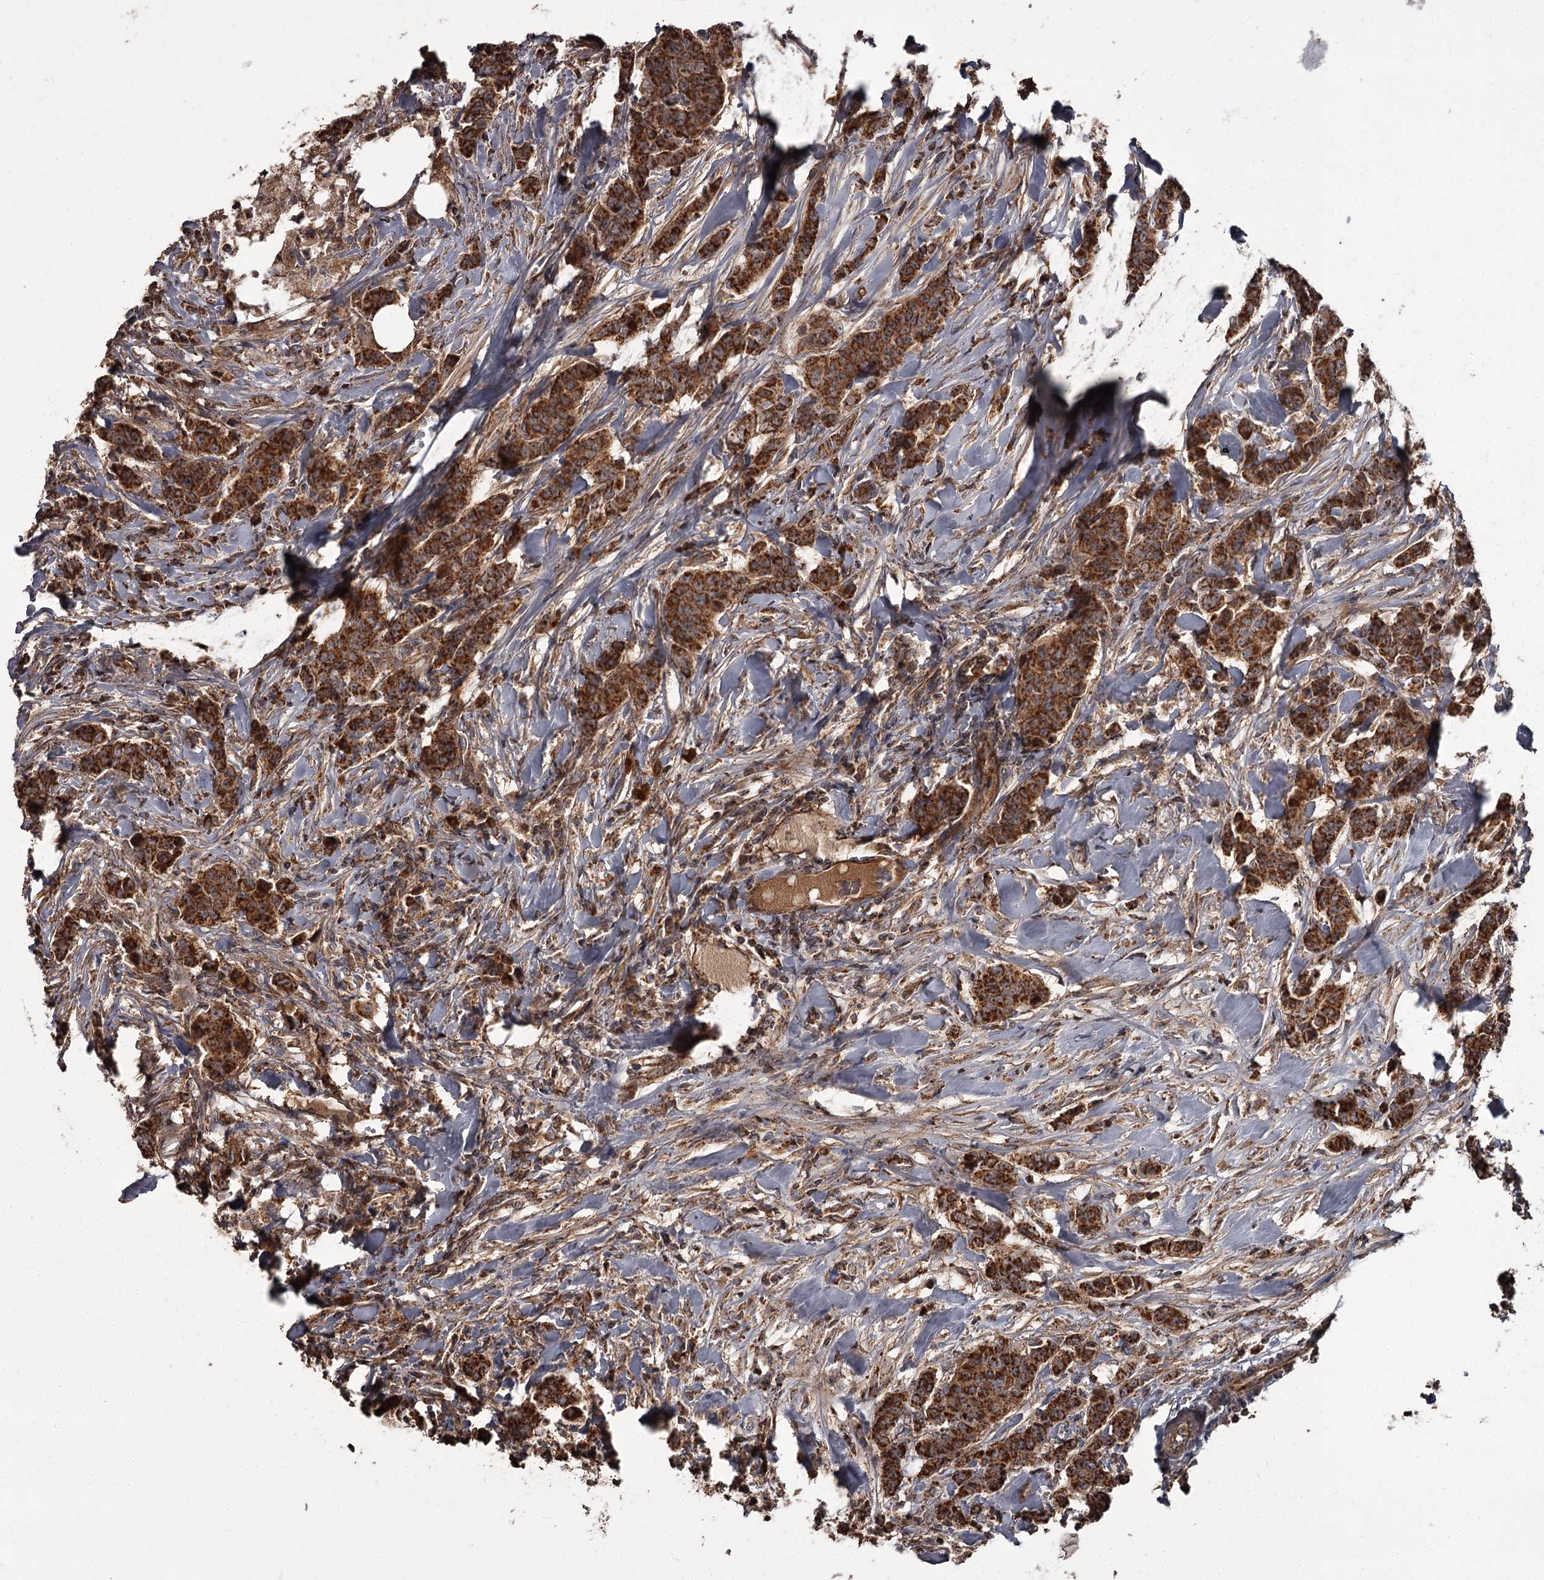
{"staining": {"intensity": "strong", "quantity": ">75%", "location": "cytoplasmic/membranous"}, "tissue": "breast cancer", "cell_type": "Tumor cells", "image_type": "cancer", "snomed": [{"axis": "morphology", "description": "Duct carcinoma"}, {"axis": "topography", "description": "Breast"}], "caption": "A photomicrograph showing strong cytoplasmic/membranous positivity in approximately >75% of tumor cells in intraductal carcinoma (breast), as visualized by brown immunohistochemical staining.", "gene": "THAP9", "patient": {"sex": "female", "age": 40}}